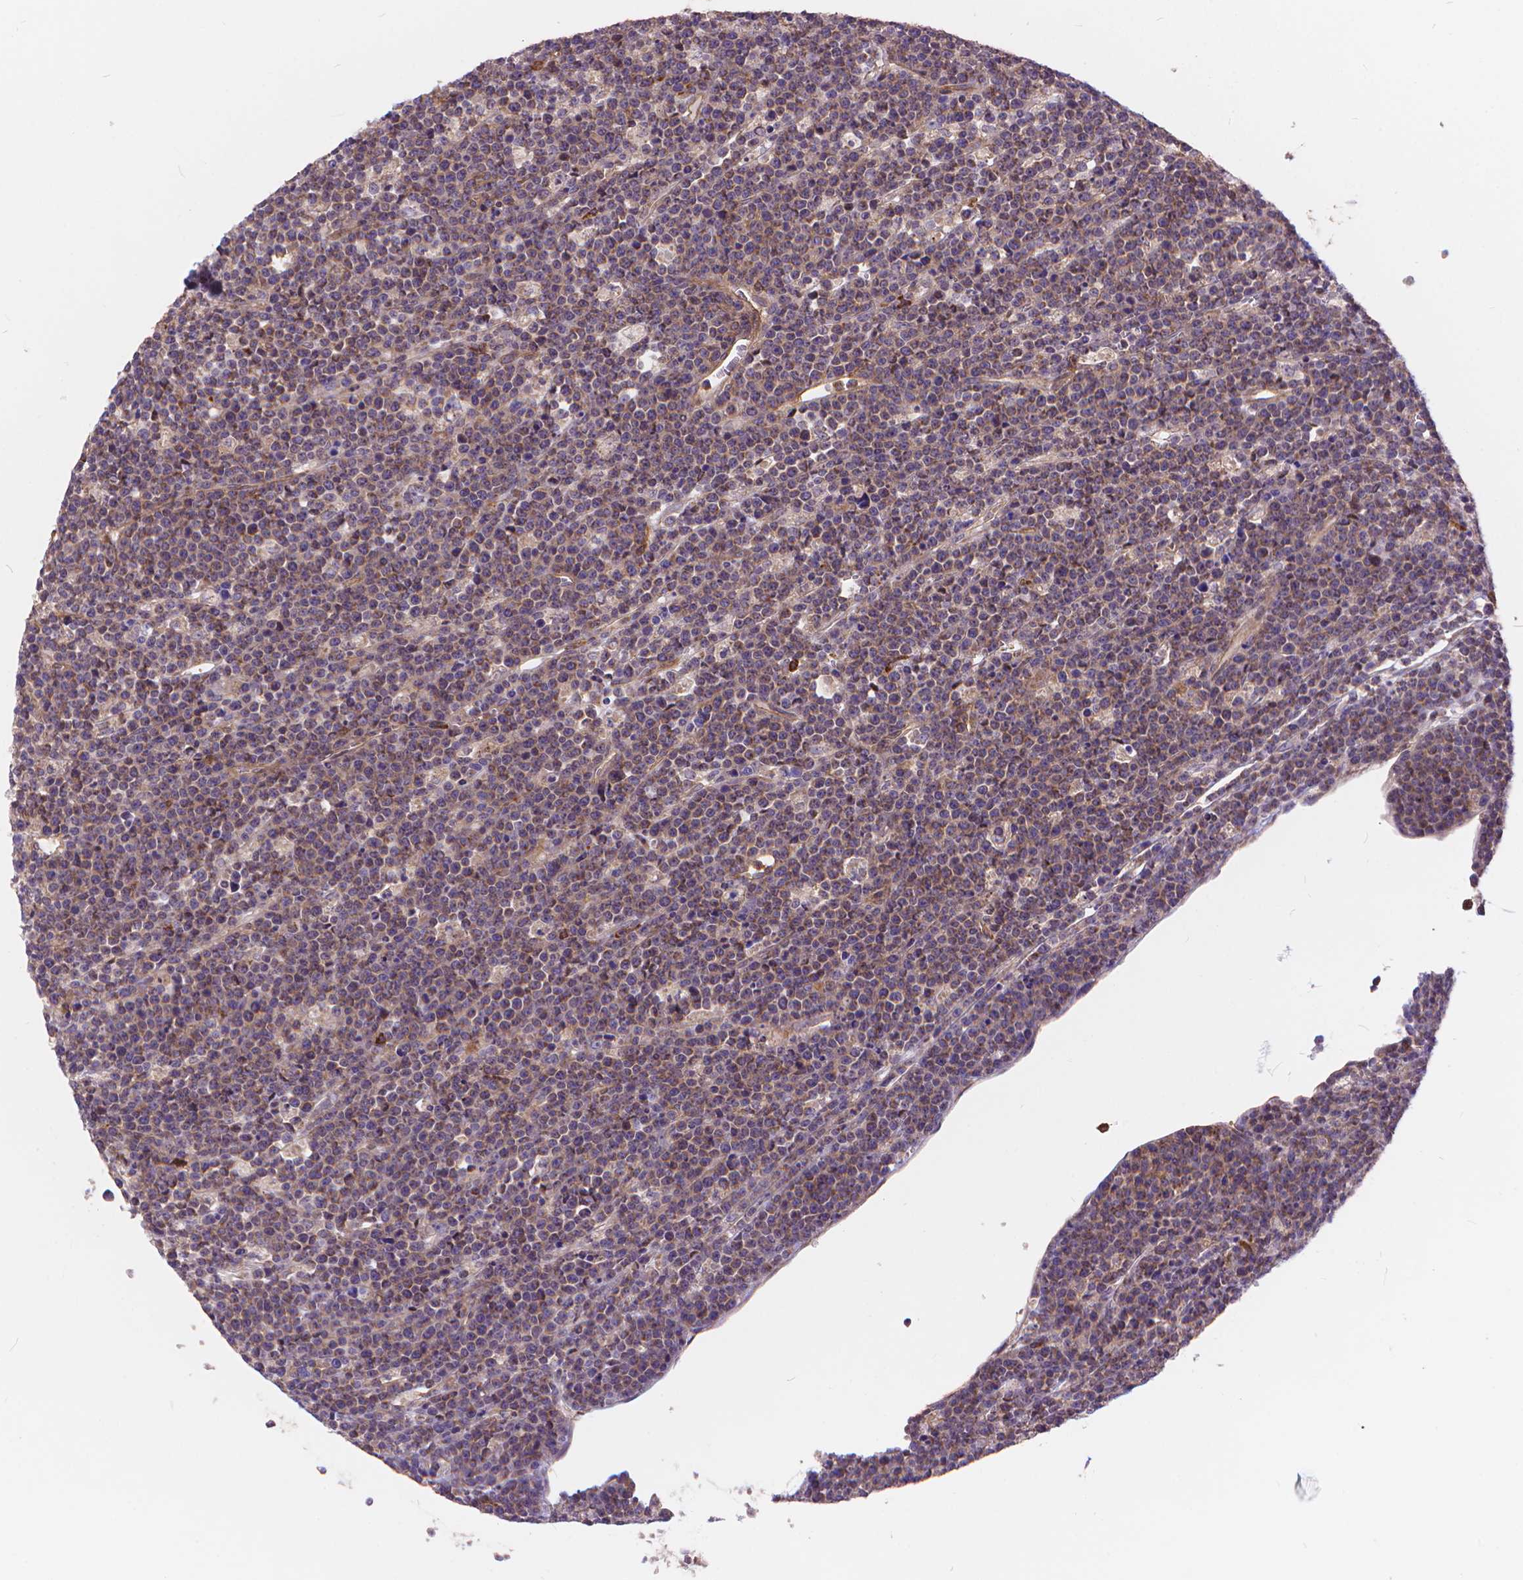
{"staining": {"intensity": "weak", "quantity": ">75%", "location": "cytoplasmic/membranous"}, "tissue": "lymphoma", "cell_type": "Tumor cells", "image_type": "cancer", "snomed": [{"axis": "morphology", "description": "Malignant lymphoma, non-Hodgkin's type, High grade"}, {"axis": "topography", "description": "Ovary"}], "caption": "Malignant lymphoma, non-Hodgkin's type (high-grade) was stained to show a protein in brown. There is low levels of weak cytoplasmic/membranous expression in approximately >75% of tumor cells. The protein is stained brown, and the nuclei are stained in blue (DAB IHC with brightfield microscopy, high magnification).", "gene": "ARAP1", "patient": {"sex": "female", "age": 56}}